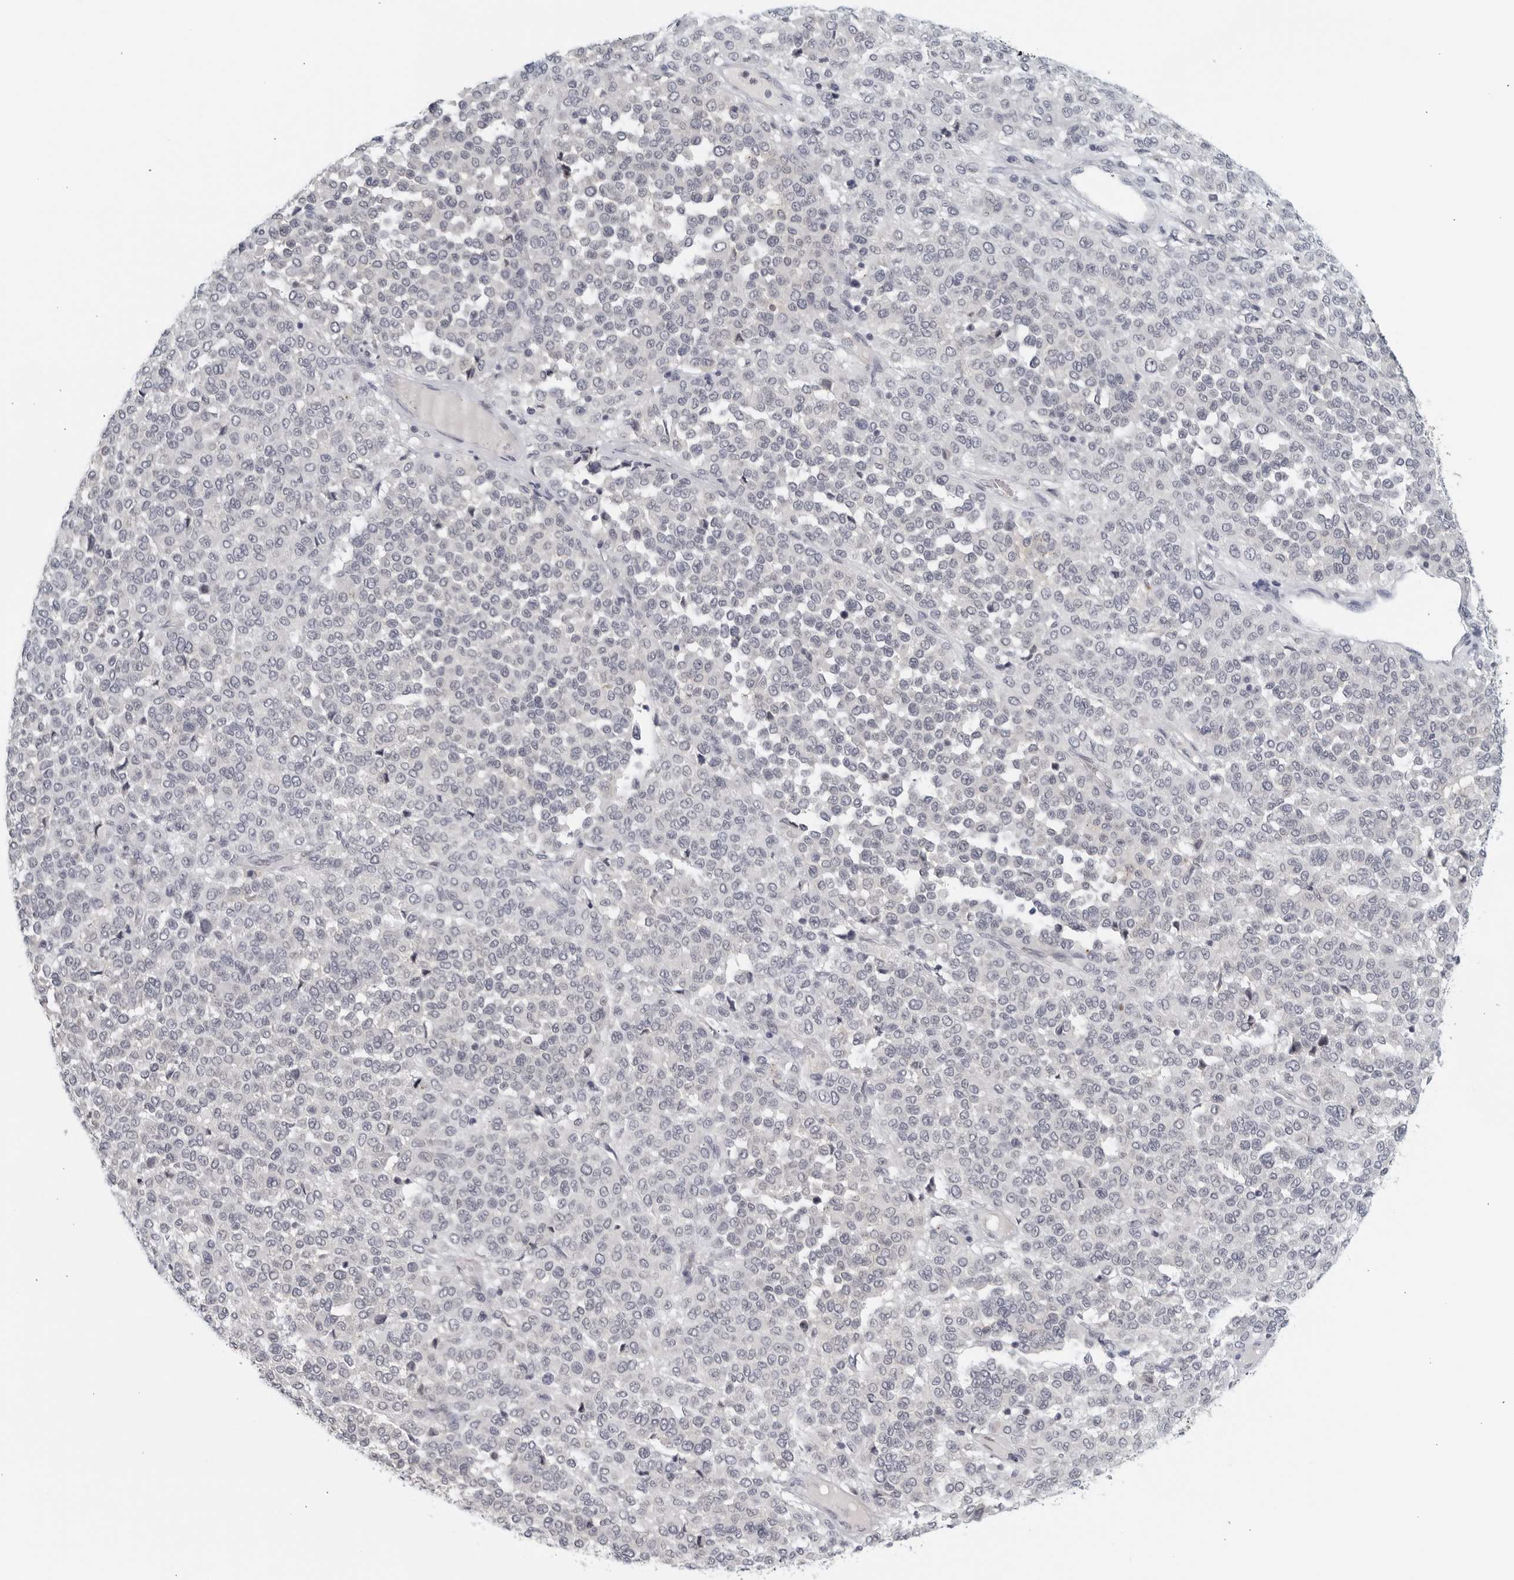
{"staining": {"intensity": "negative", "quantity": "none", "location": "none"}, "tissue": "melanoma", "cell_type": "Tumor cells", "image_type": "cancer", "snomed": [{"axis": "morphology", "description": "Malignant melanoma, Metastatic site"}, {"axis": "topography", "description": "Pancreas"}], "caption": "Immunohistochemistry (IHC) histopathology image of neoplastic tissue: melanoma stained with DAB displays no significant protein staining in tumor cells. Nuclei are stained in blue.", "gene": "MATN1", "patient": {"sex": "female", "age": 30}}